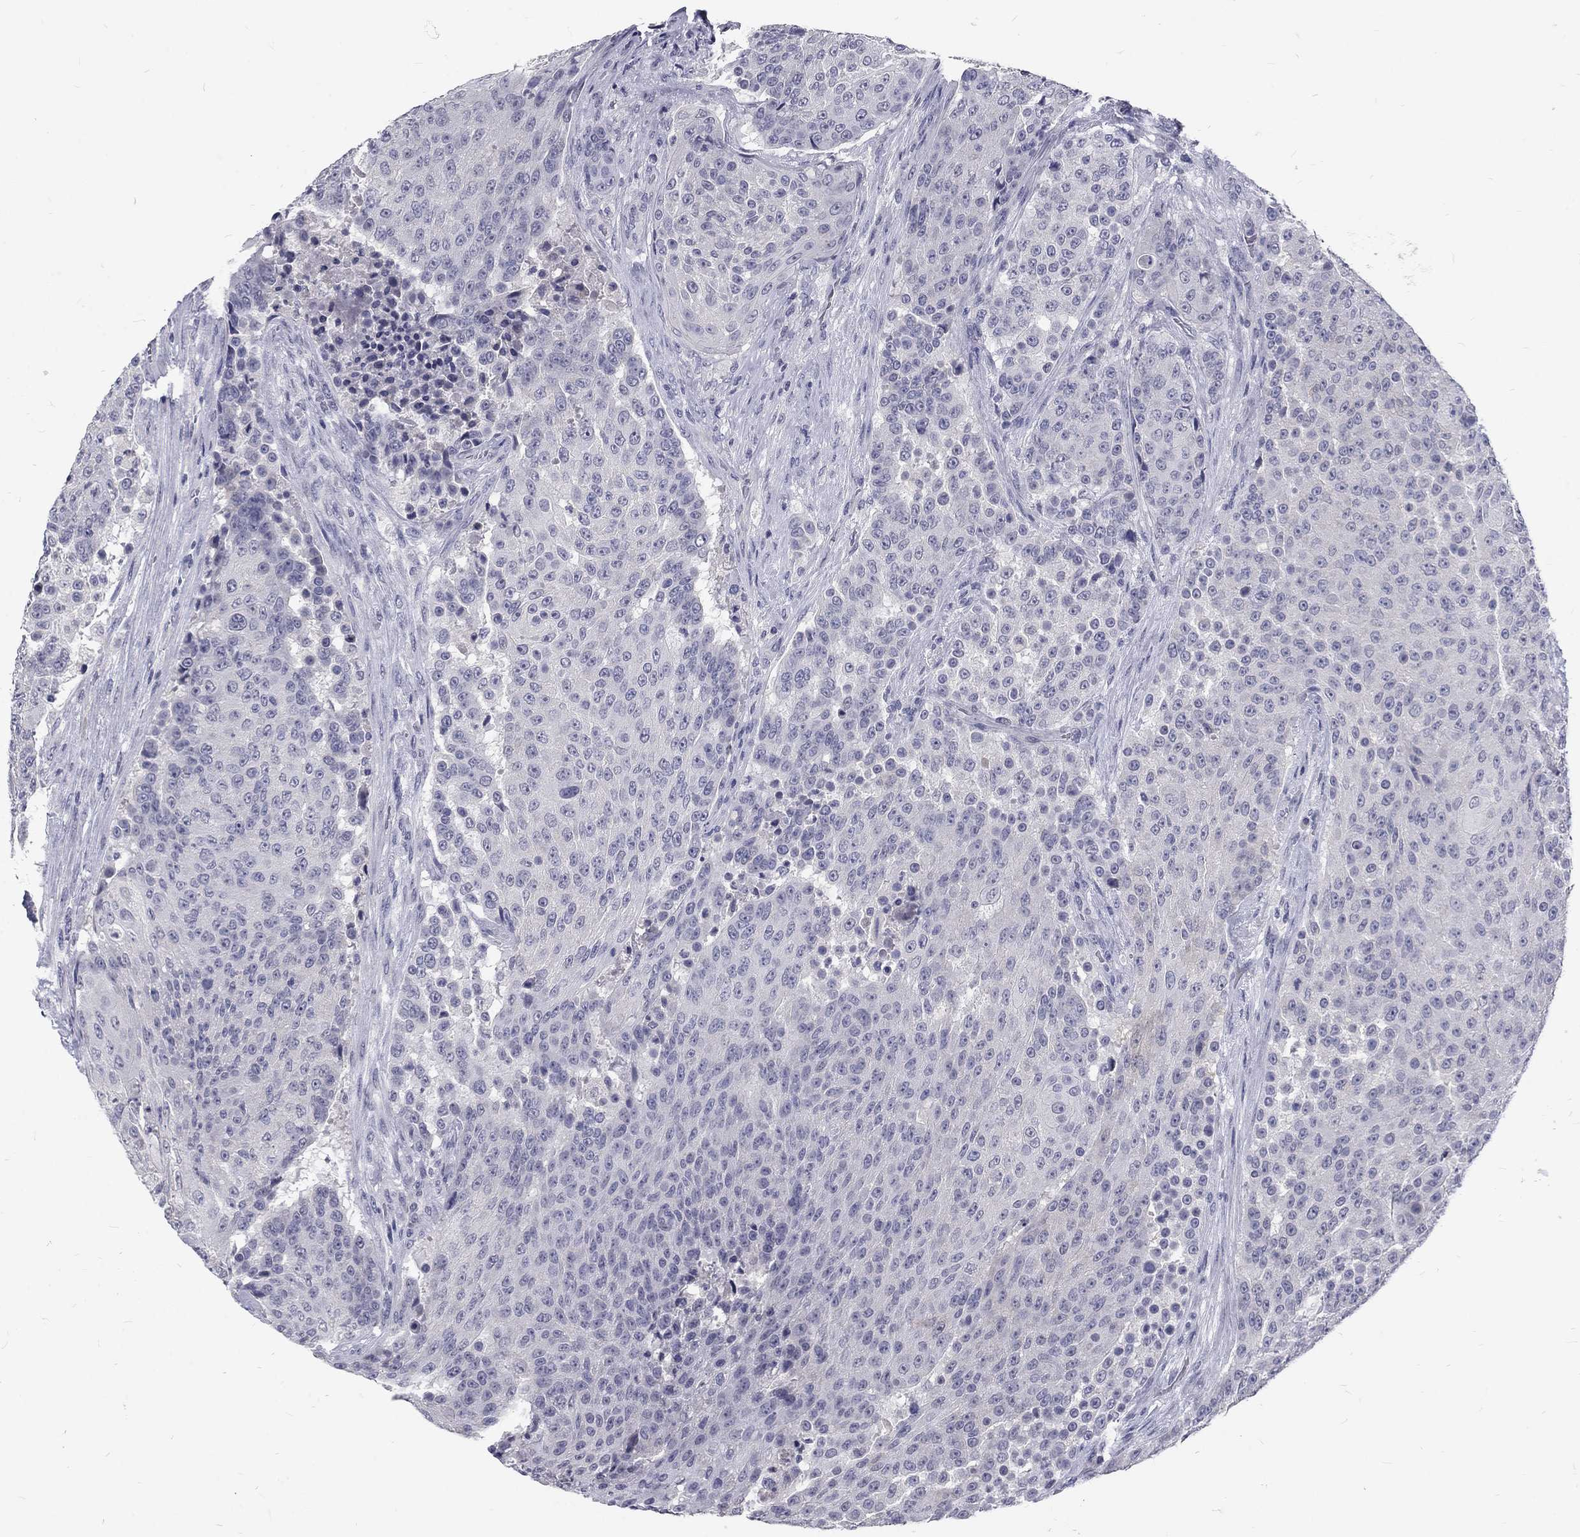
{"staining": {"intensity": "negative", "quantity": "none", "location": "none"}, "tissue": "urothelial cancer", "cell_type": "Tumor cells", "image_type": "cancer", "snomed": [{"axis": "morphology", "description": "Urothelial carcinoma, High grade"}, {"axis": "topography", "description": "Urinary bladder"}], "caption": "Tumor cells show no significant protein staining in high-grade urothelial carcinoma.", "gene": "NOS1", "patient": {"sex": "female", "age": 63}}